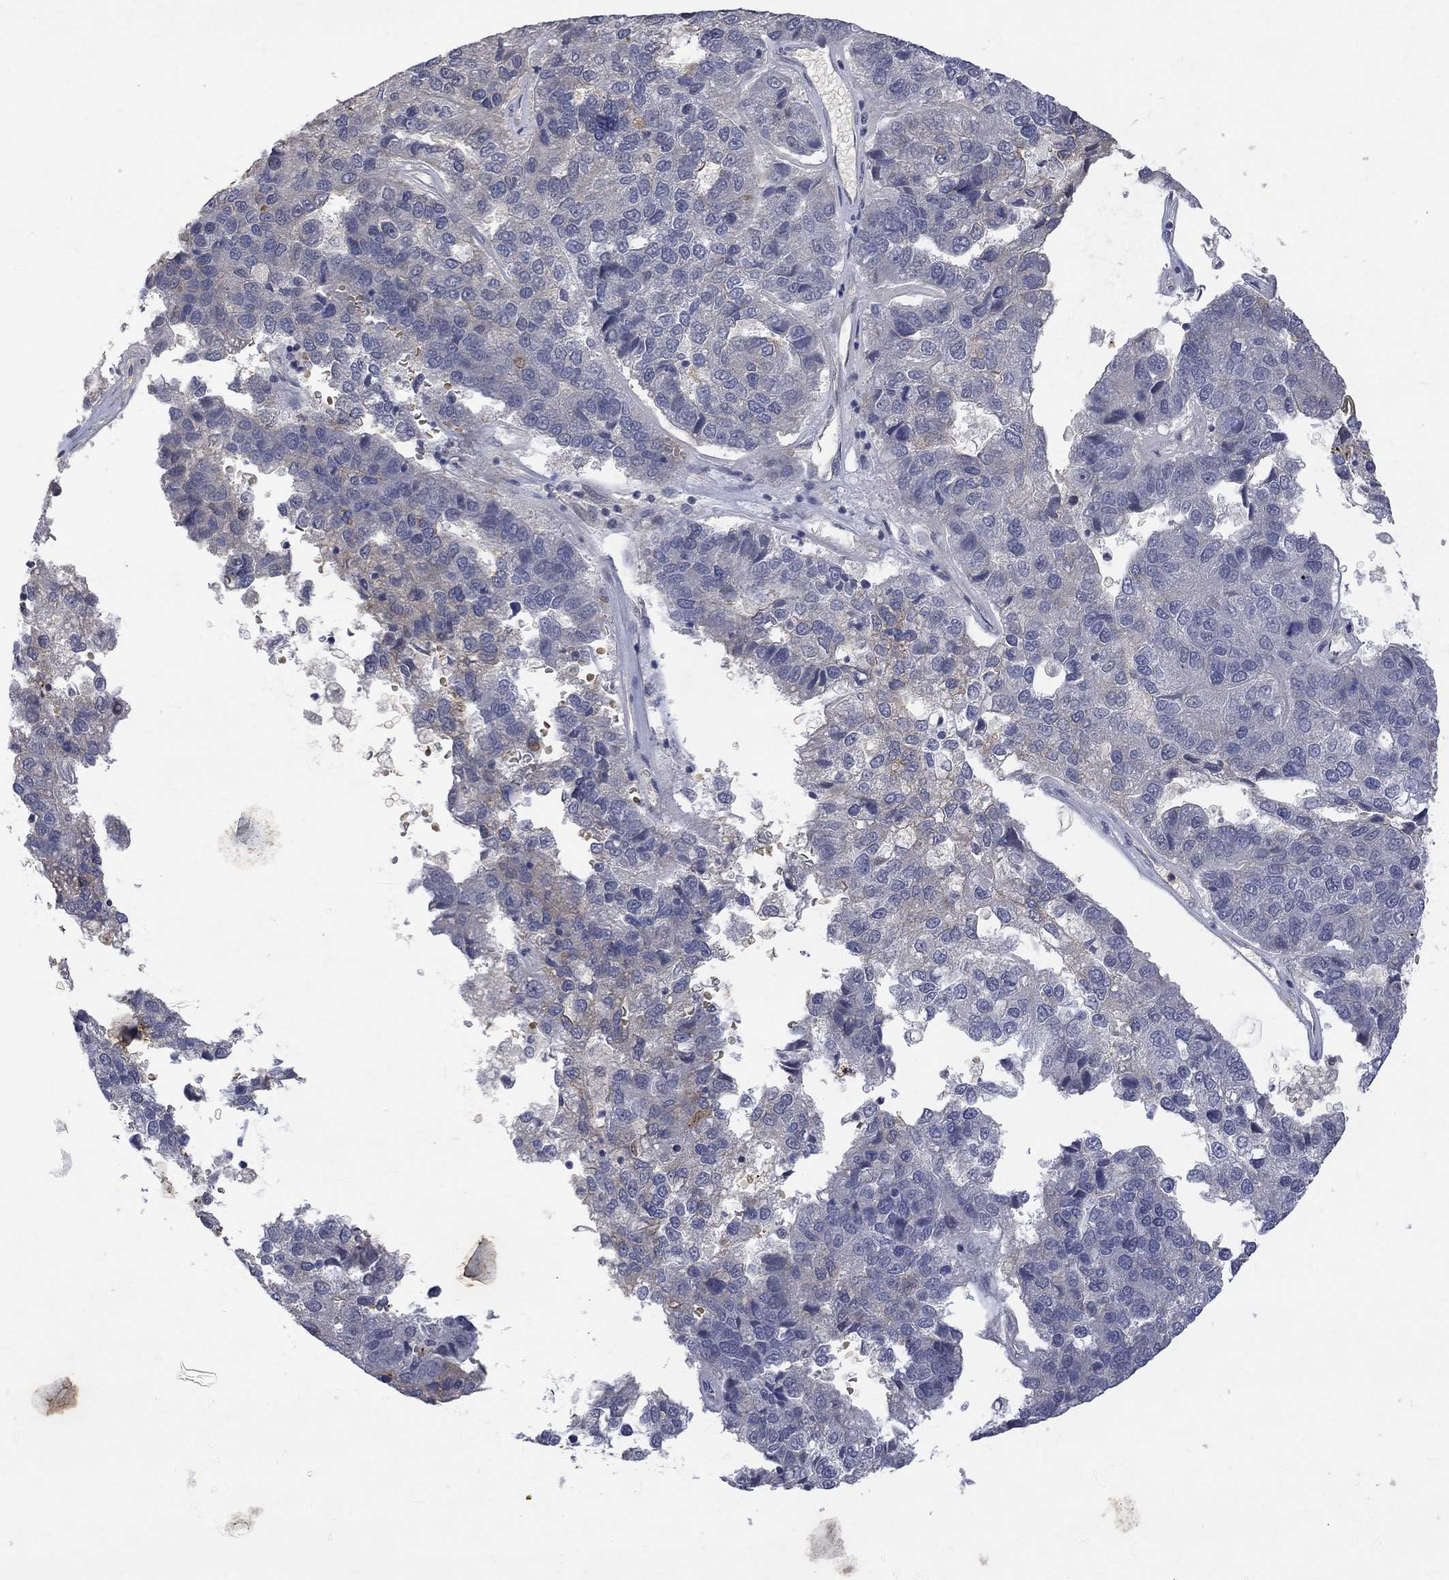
{"staining": {"intensity": "negative", "quantity": "none", "location": "none"}, "tissue": "pancreatic cancer", "cell_type": "Tumor cells", "image_type": "cancer", "snomed": [{"axis": "morphology", "description": "Adenocarcinoma, NOS"}, {"axis": "topography", "description": "Pancreas"}], "caption": "Human adenocarcinoma (pancreatic) stained for a protein using immunohistochemistry shows no expression in tumor cells.", "gene": "GRIN2D", "patient": {"sex": "female", "age": 61}}